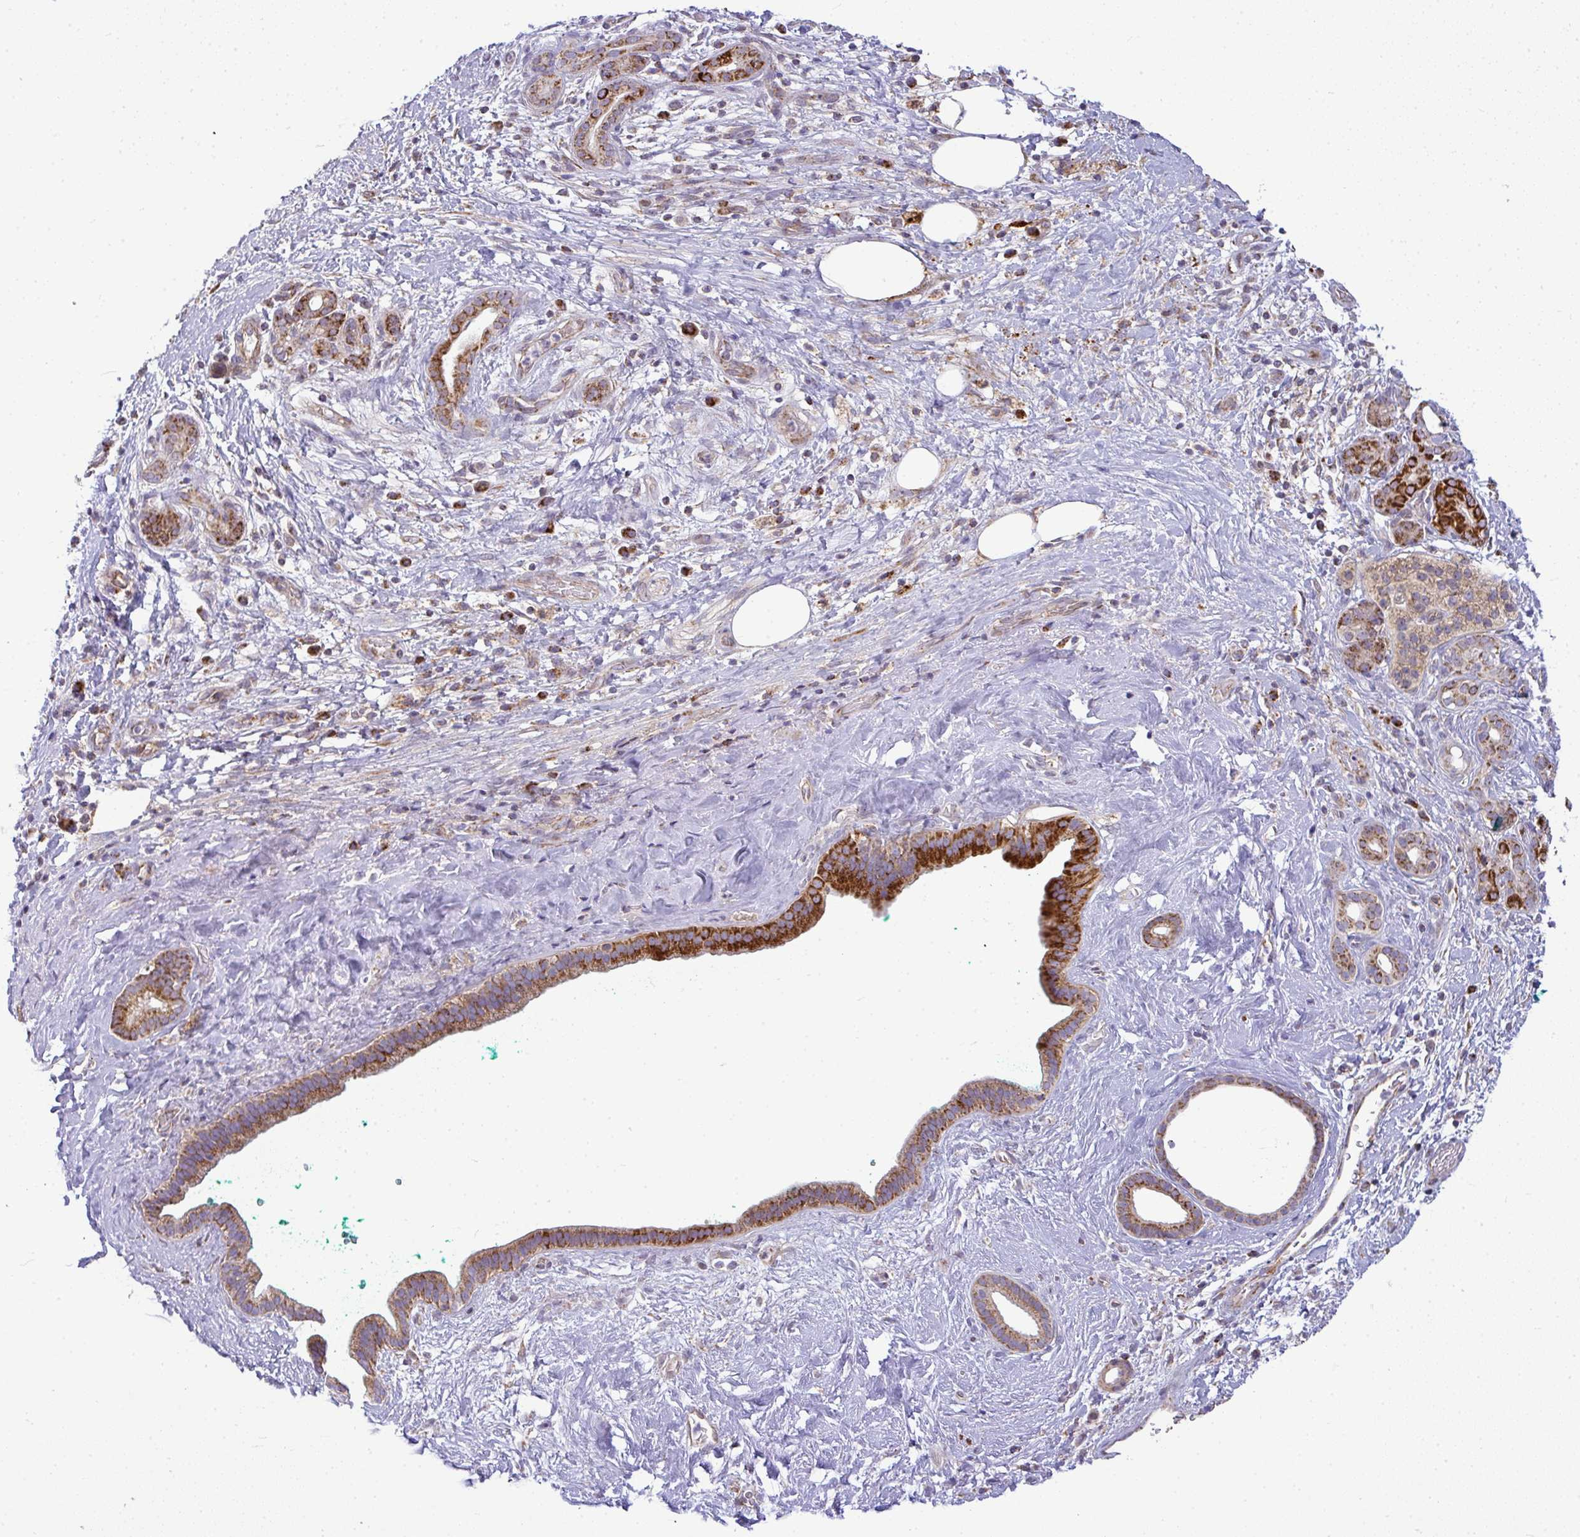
{"staining": {"intensity": "strong", "quantity": ">75%", "location": "cytoplasmic/membranous"}, "tissue": "pancreatic cancer", "cell_type": "Tumor cells", "image_type": "cancer", "snomed": [{"axis": "morphology", "description": "Adenocarcinoma, NOS"}, {"axis": "topography", "description": "Pancreas"}], "caption": "This image exhibits immunohistochemistry staining of pancreatic adenocarcinoma, with high strong cytoplasmic/membranous expression in approximately >75% of tumor cells.", "gene": "SRRM4", "patient": {"sex": "male", "age": 78}}